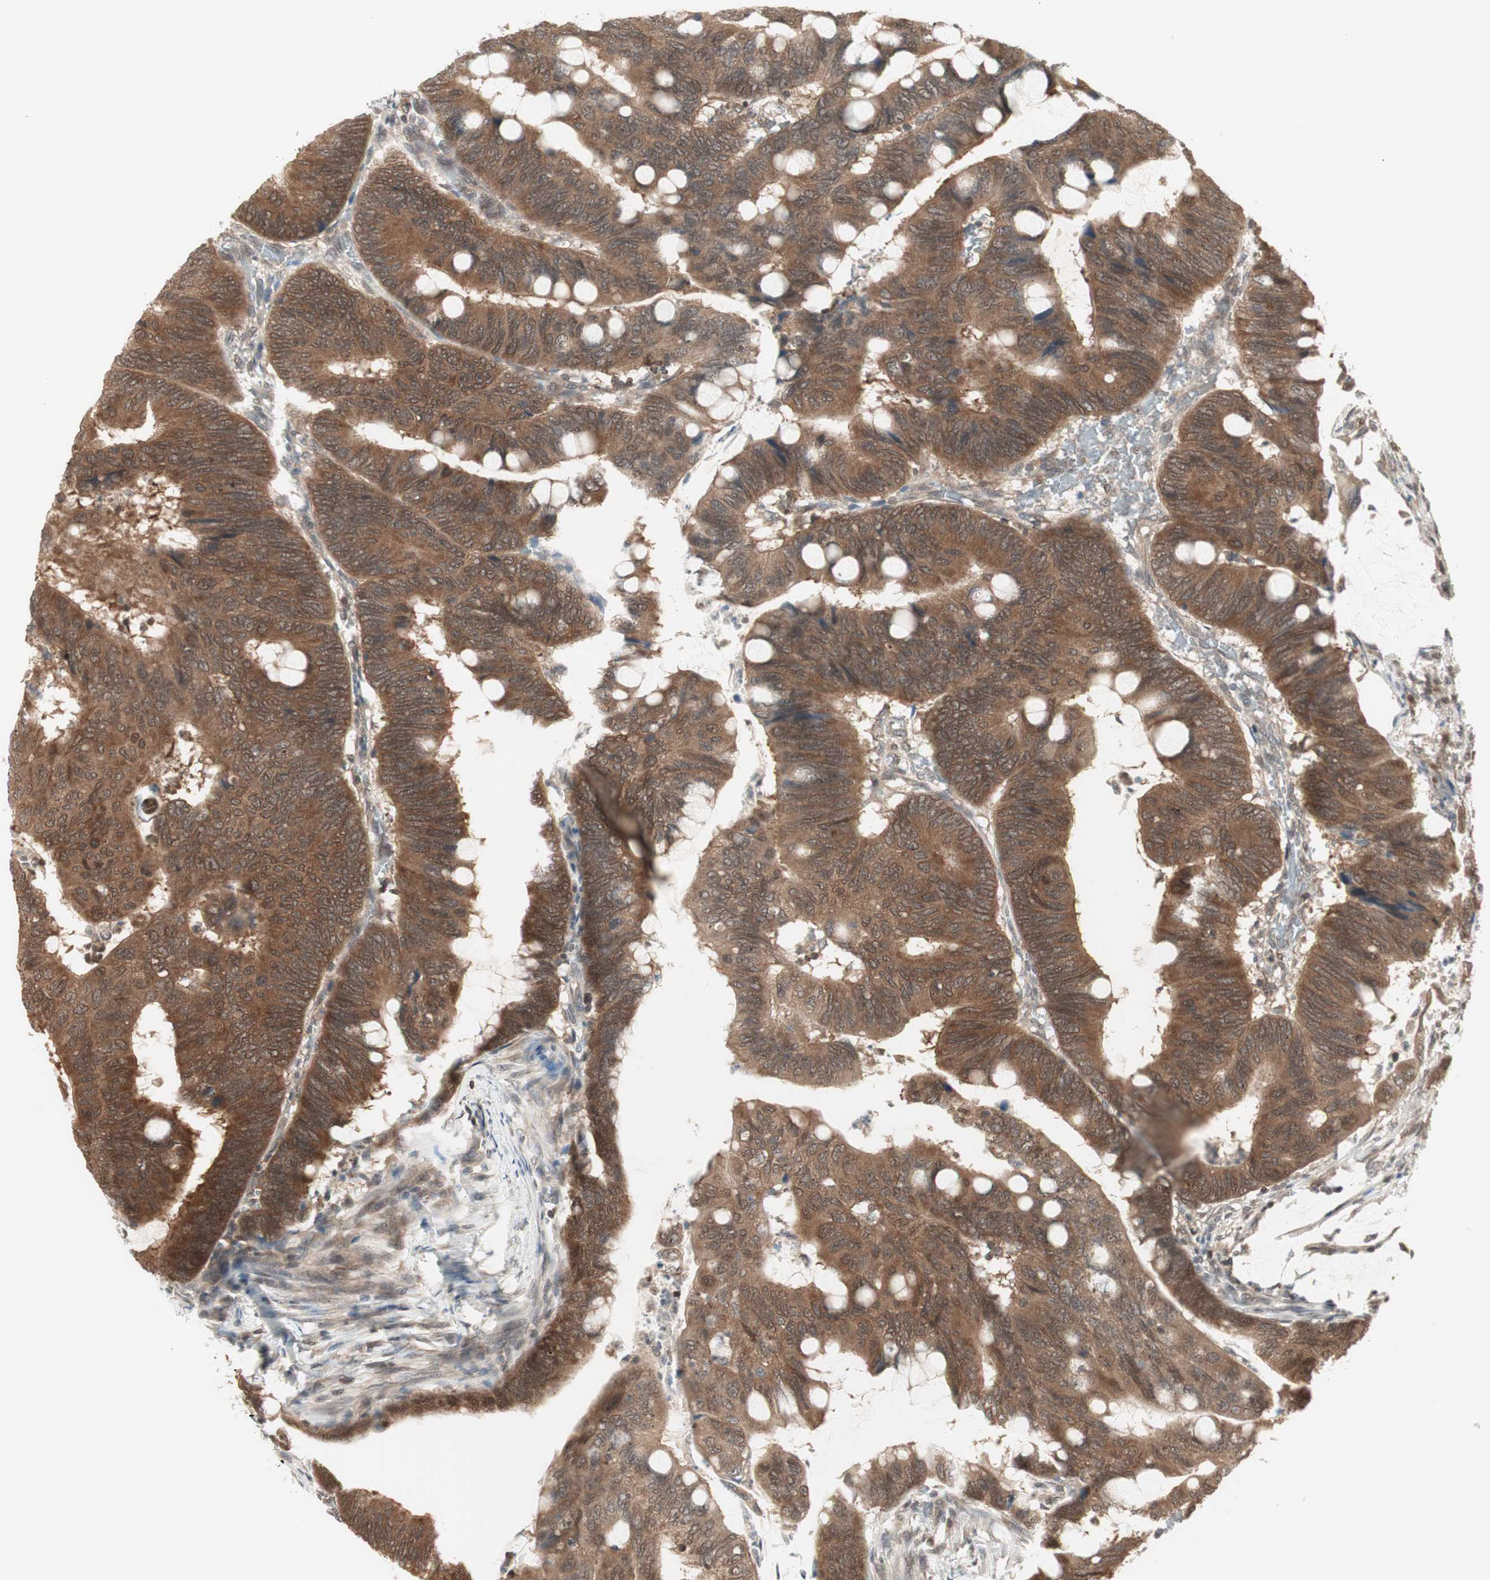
{"staining": {"intensity": "moderate", "quantity": ">75%", "location": "cytoplasmic/membranous"}, "tissue": "colorectal cancer", "cell_type": "Tumor cells", "image_type": "cancer", "snomed": [{"axis": "morphology", "description": "Normal tissue, NOS"}, {"axis": "morphology", "description": "Adenocarcinoma, NOS"}, {"axis": "topography", "description": "Rectum"}, {"axis": "topography", "description": "Peripheral nerve tissue"}], "caption": "Approximately >75% of tumor cells in adenocarcinoma (colorectal) demonstrate moderate cytoplasmic/membranous protein expression as visualized by brown immunohistochemical staining.", "gene": "UBE2I", "patient": {"sex": "male", "age": 92}}